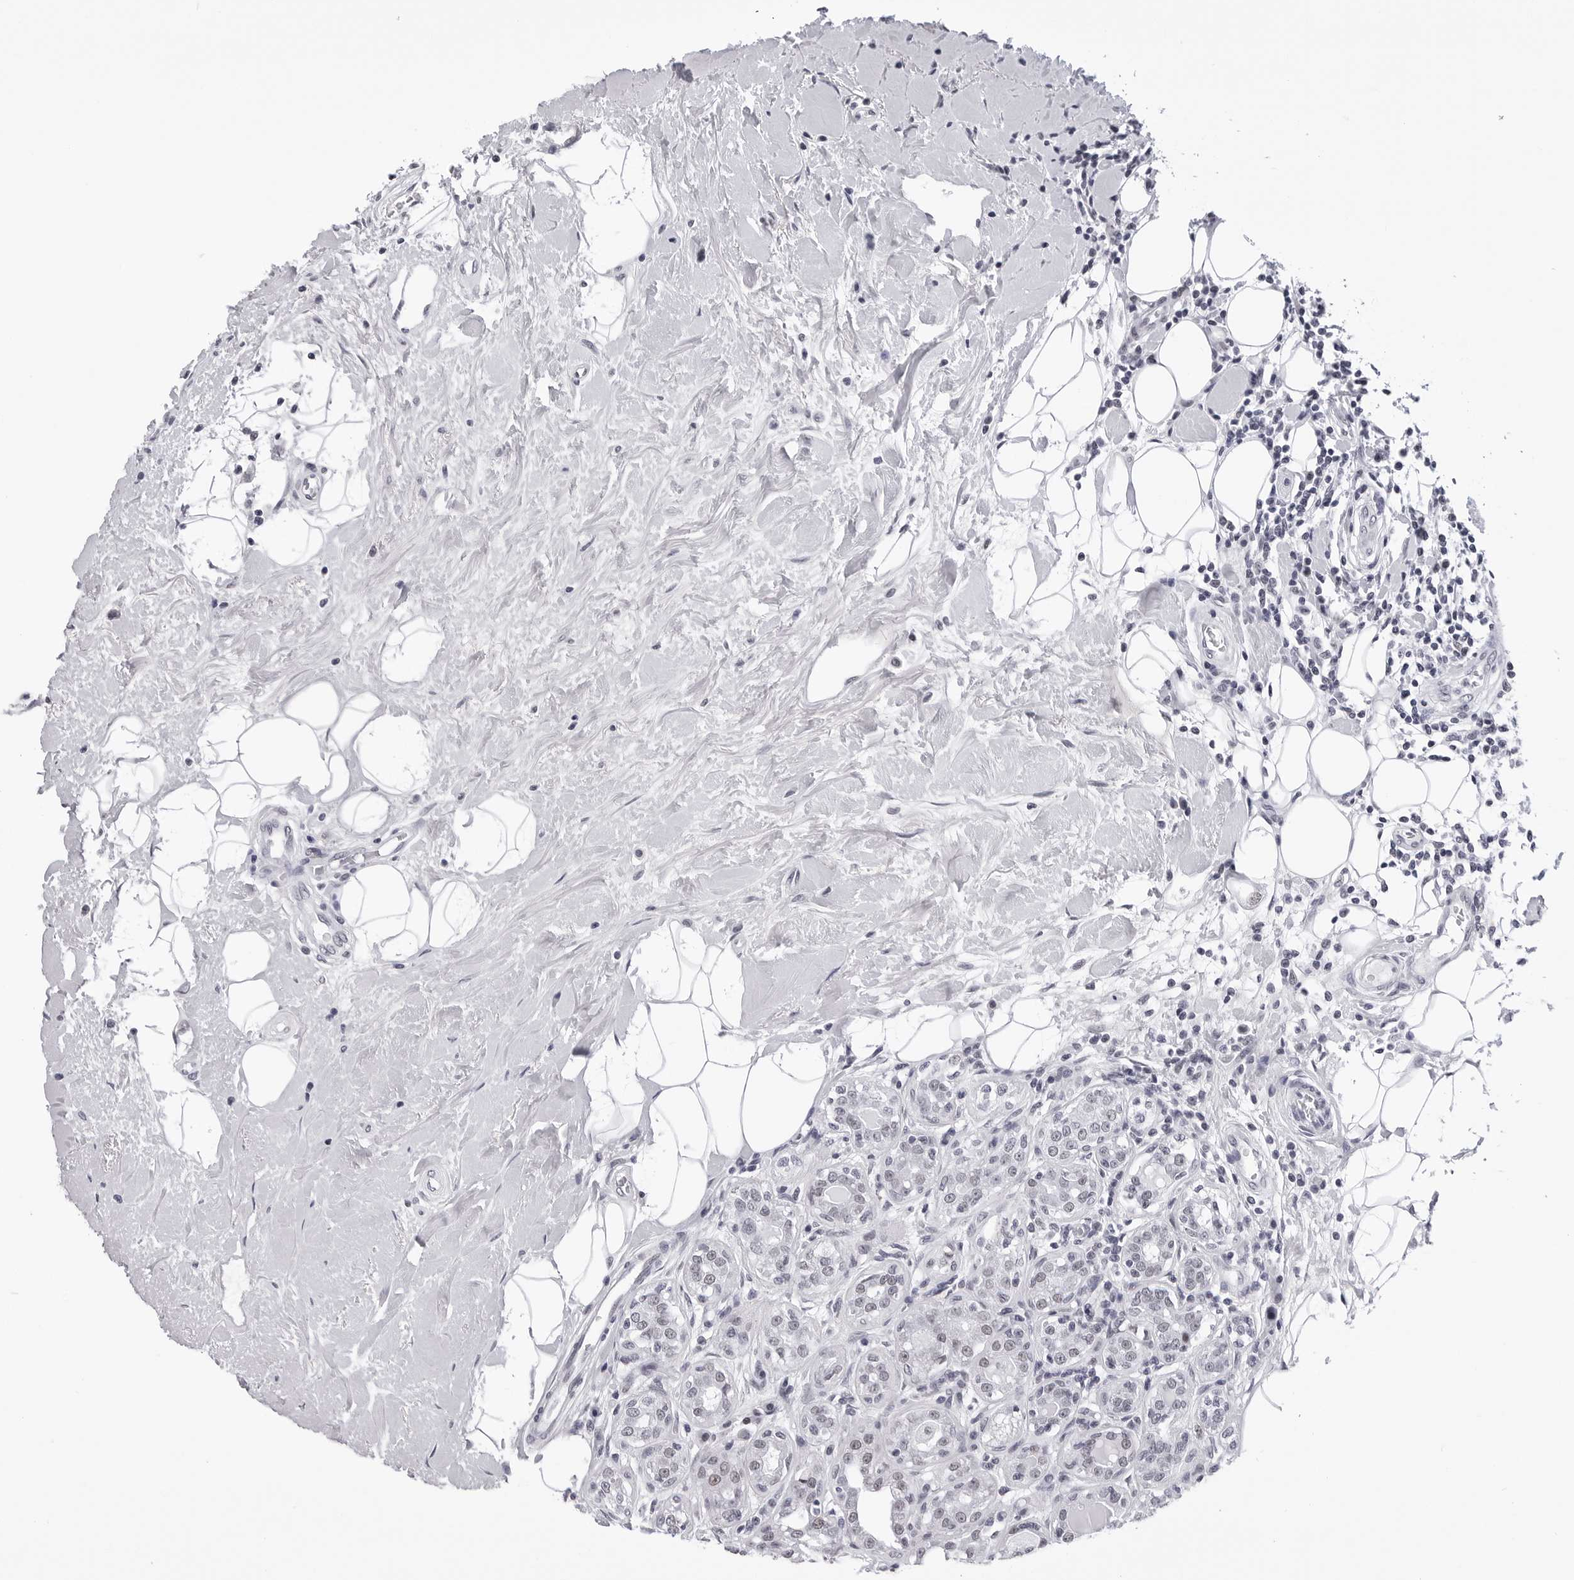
{"staining": {"intensity": "weak", "quantity": "<25%", "location": "nuclear"}, "tissue": "breast cancer", "cell_type": "Tumor cells", "image_type": "cancer", "snomed": [{"axis": "morphology", "description": "Duct carcinoma"}, {"axis": "topography", "description": "Breast"}], "caption": "A photomicrograph of breast invasive ductal carcinoma stained for a protein shows no brown staining in tumor cells.", "gene": "SF3B4", "patient": {"sex": "female", "age": 27}}